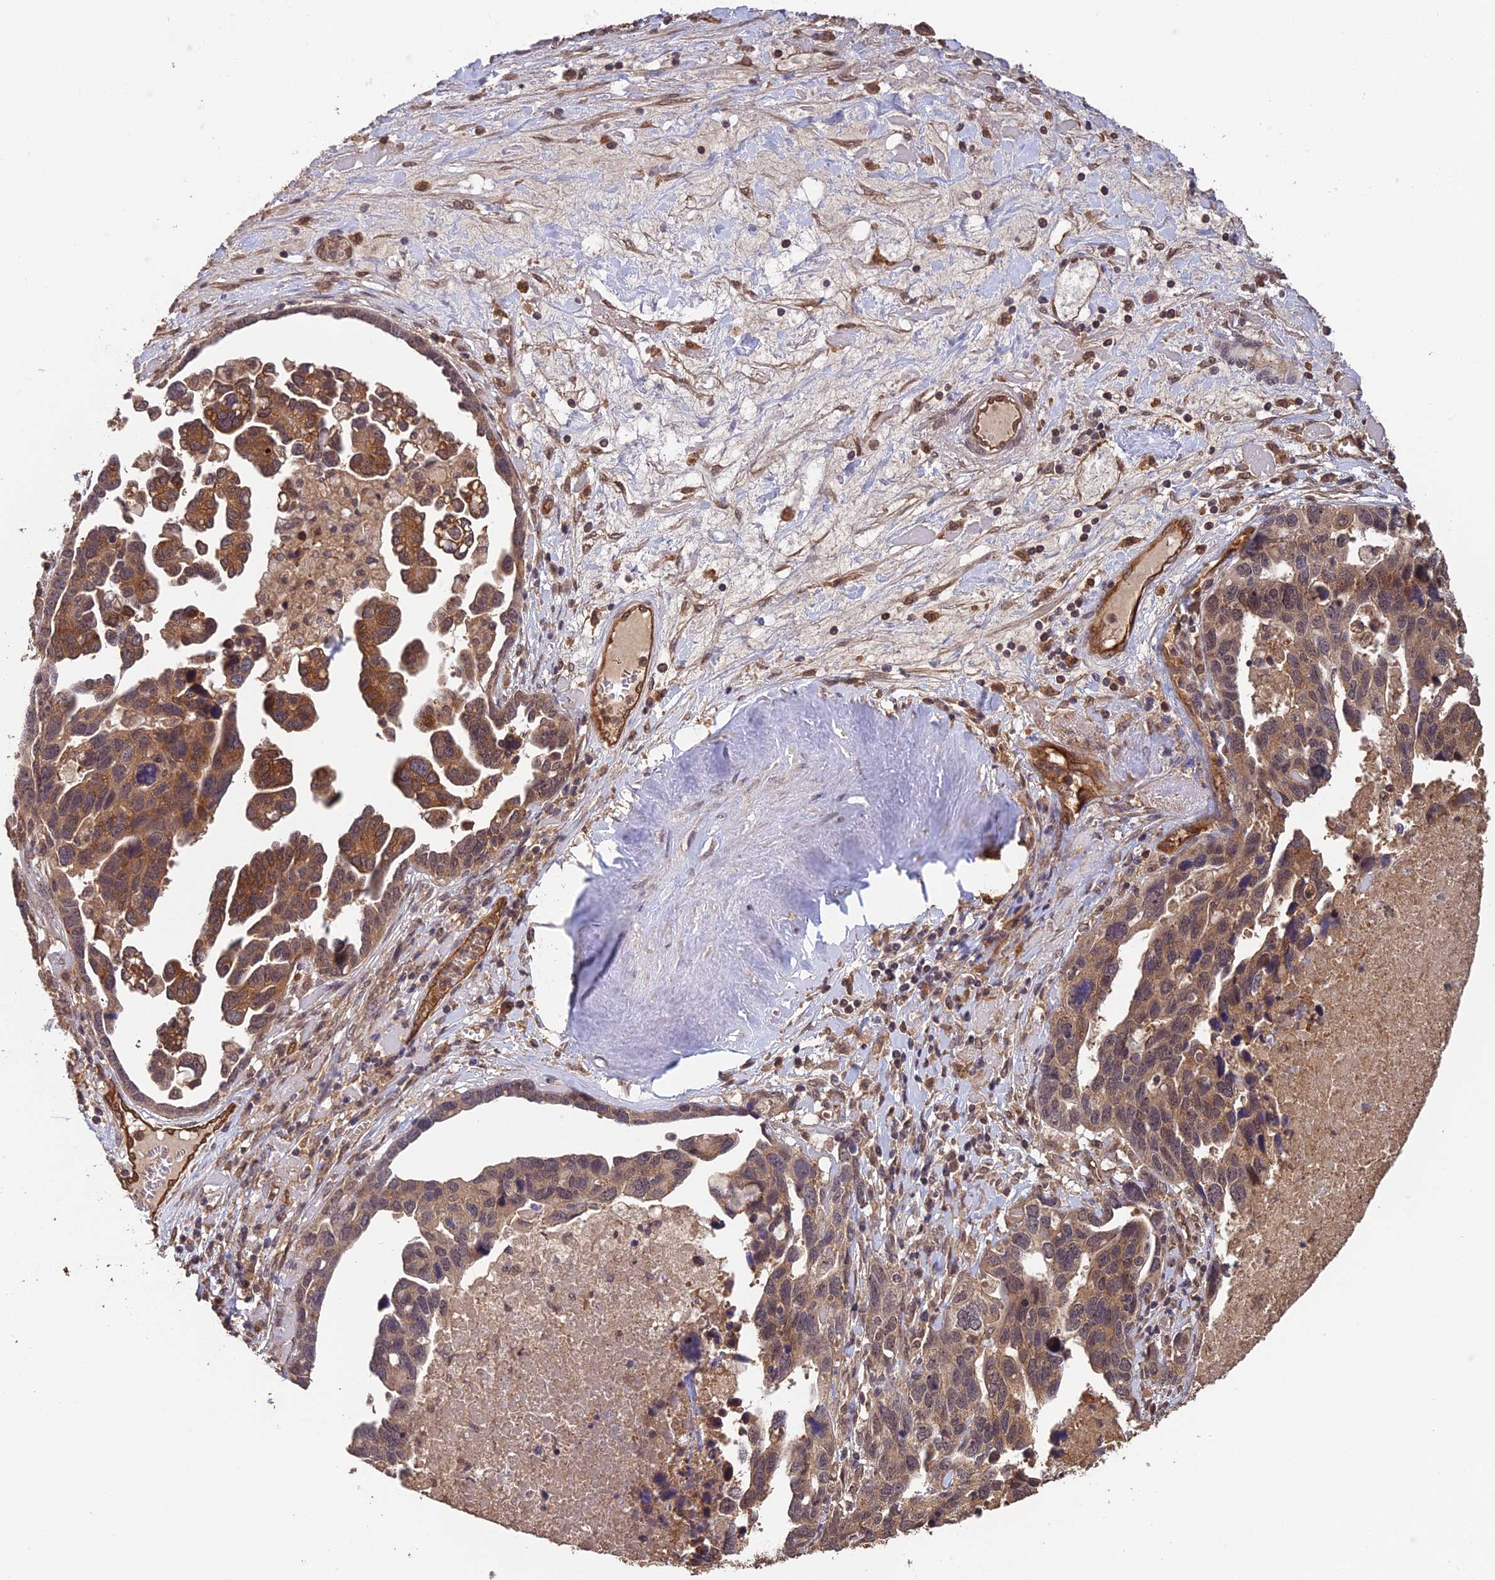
{"staining": {"intensity": "moderate", "quantity": ">75%", "location": "cytoplasmic/membranous"}, "tissue": "ovarian cancer", "cell_type": "Tumor cells", "image_type": "cancer", "snomed": [{"axis": "morphology", "description": "Cystadenocarcinoma, serous, NOS"}, {"axis": "topography", "description": "Ovary"}], "caption": "Tumor cells exhibit medium levels of moderate cytoplasmic/membranous expression in about >75% of cells in human ovarian cancer (serous cystadenocarcinoma).", "gene": "RALGAPA2", "patient": {"sex": "female", "age": 54}}